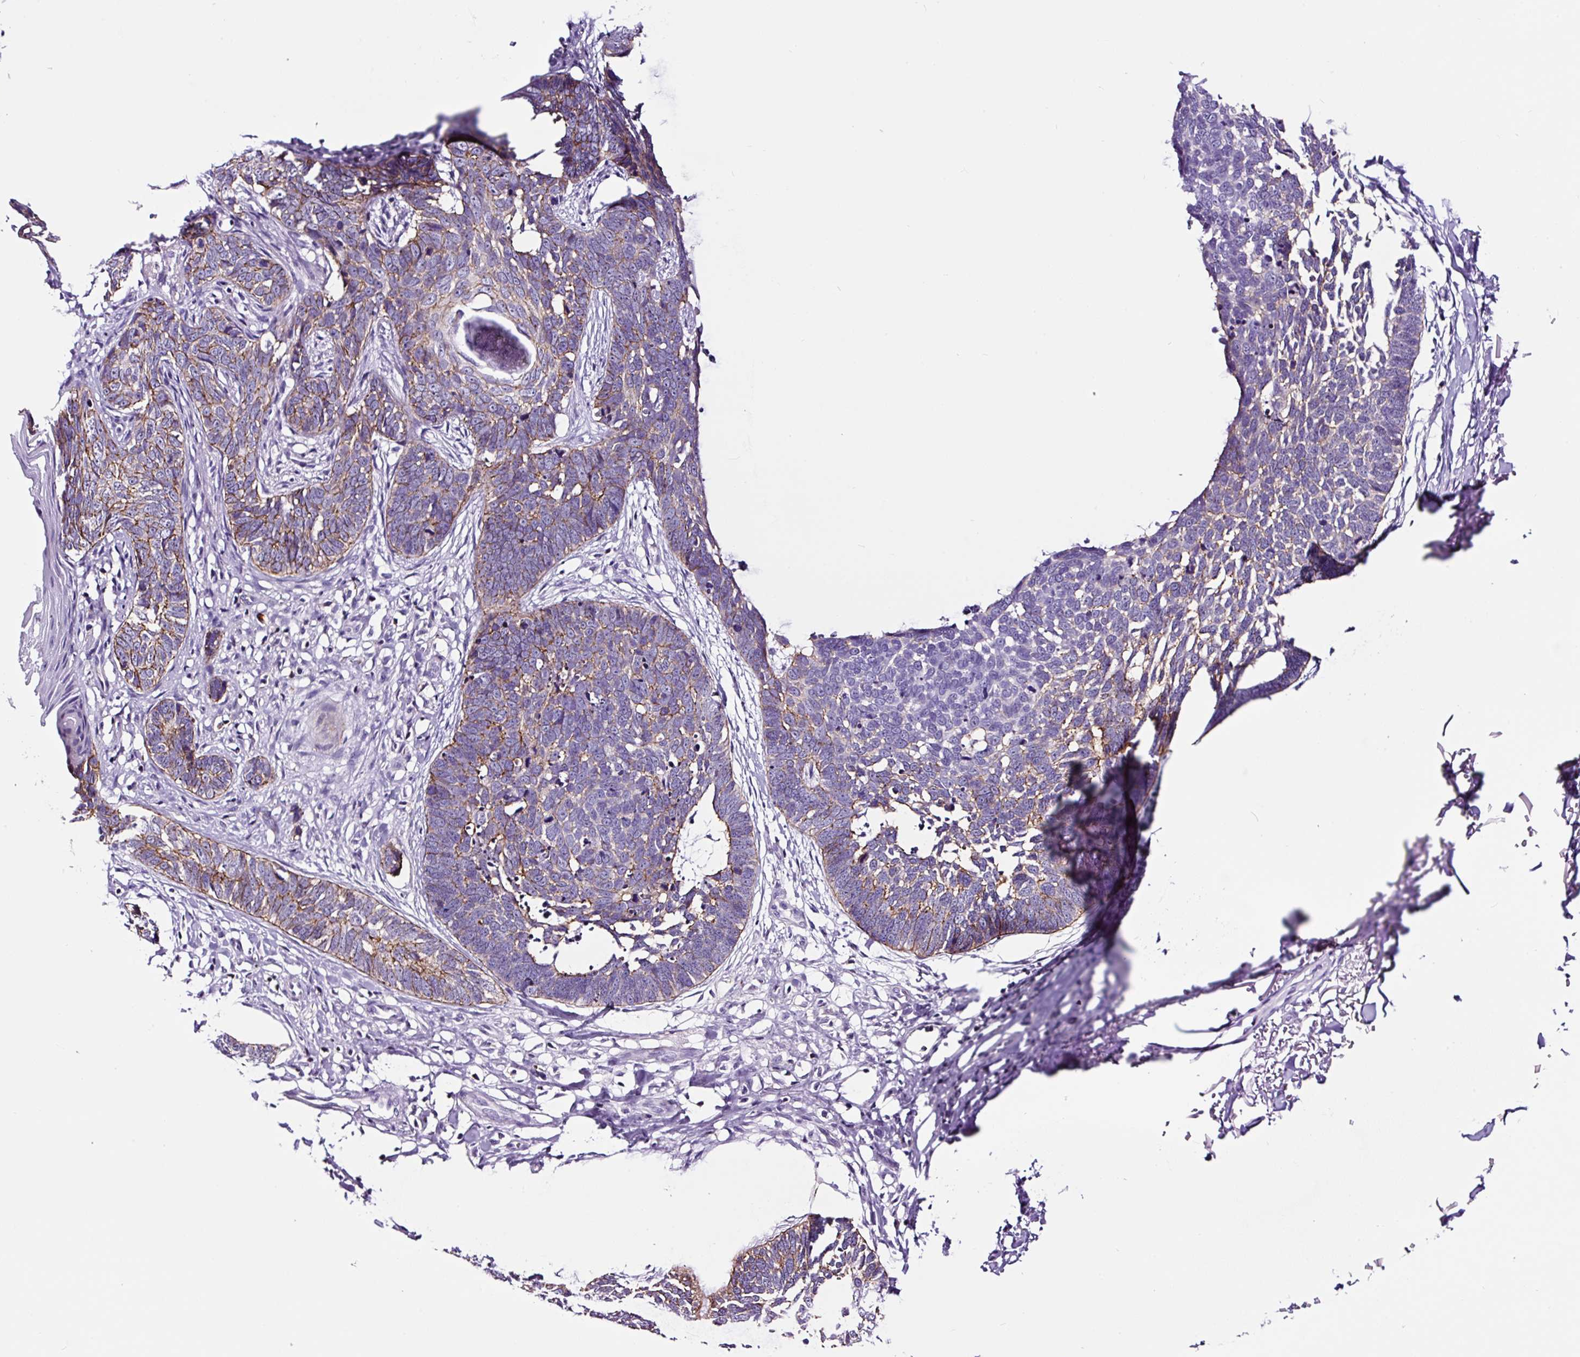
{"staining": {"intensity": "weak", "quantity": "25%-75%", "location": "cytoplasmic/membranous"}, "tissue": "skin cancer", "cell_type": "Tumor cells", "image_type": "cancer", "snomed": [{"axis": "morphology", "description": "Normal tissue, NOS"}, {"axis": "morphology", "description": "Basal cell carcinoma"}, {"axis": "topography", "description": "Skin"}], "caption": "Protein staining reveals weak cytoplasmic/membranous positivity in about 25%-75% of tumor cells in basal cell carcinoma (skin).", "gene": "TAFA3", "patient": {"sex": "male", "age": 77}}